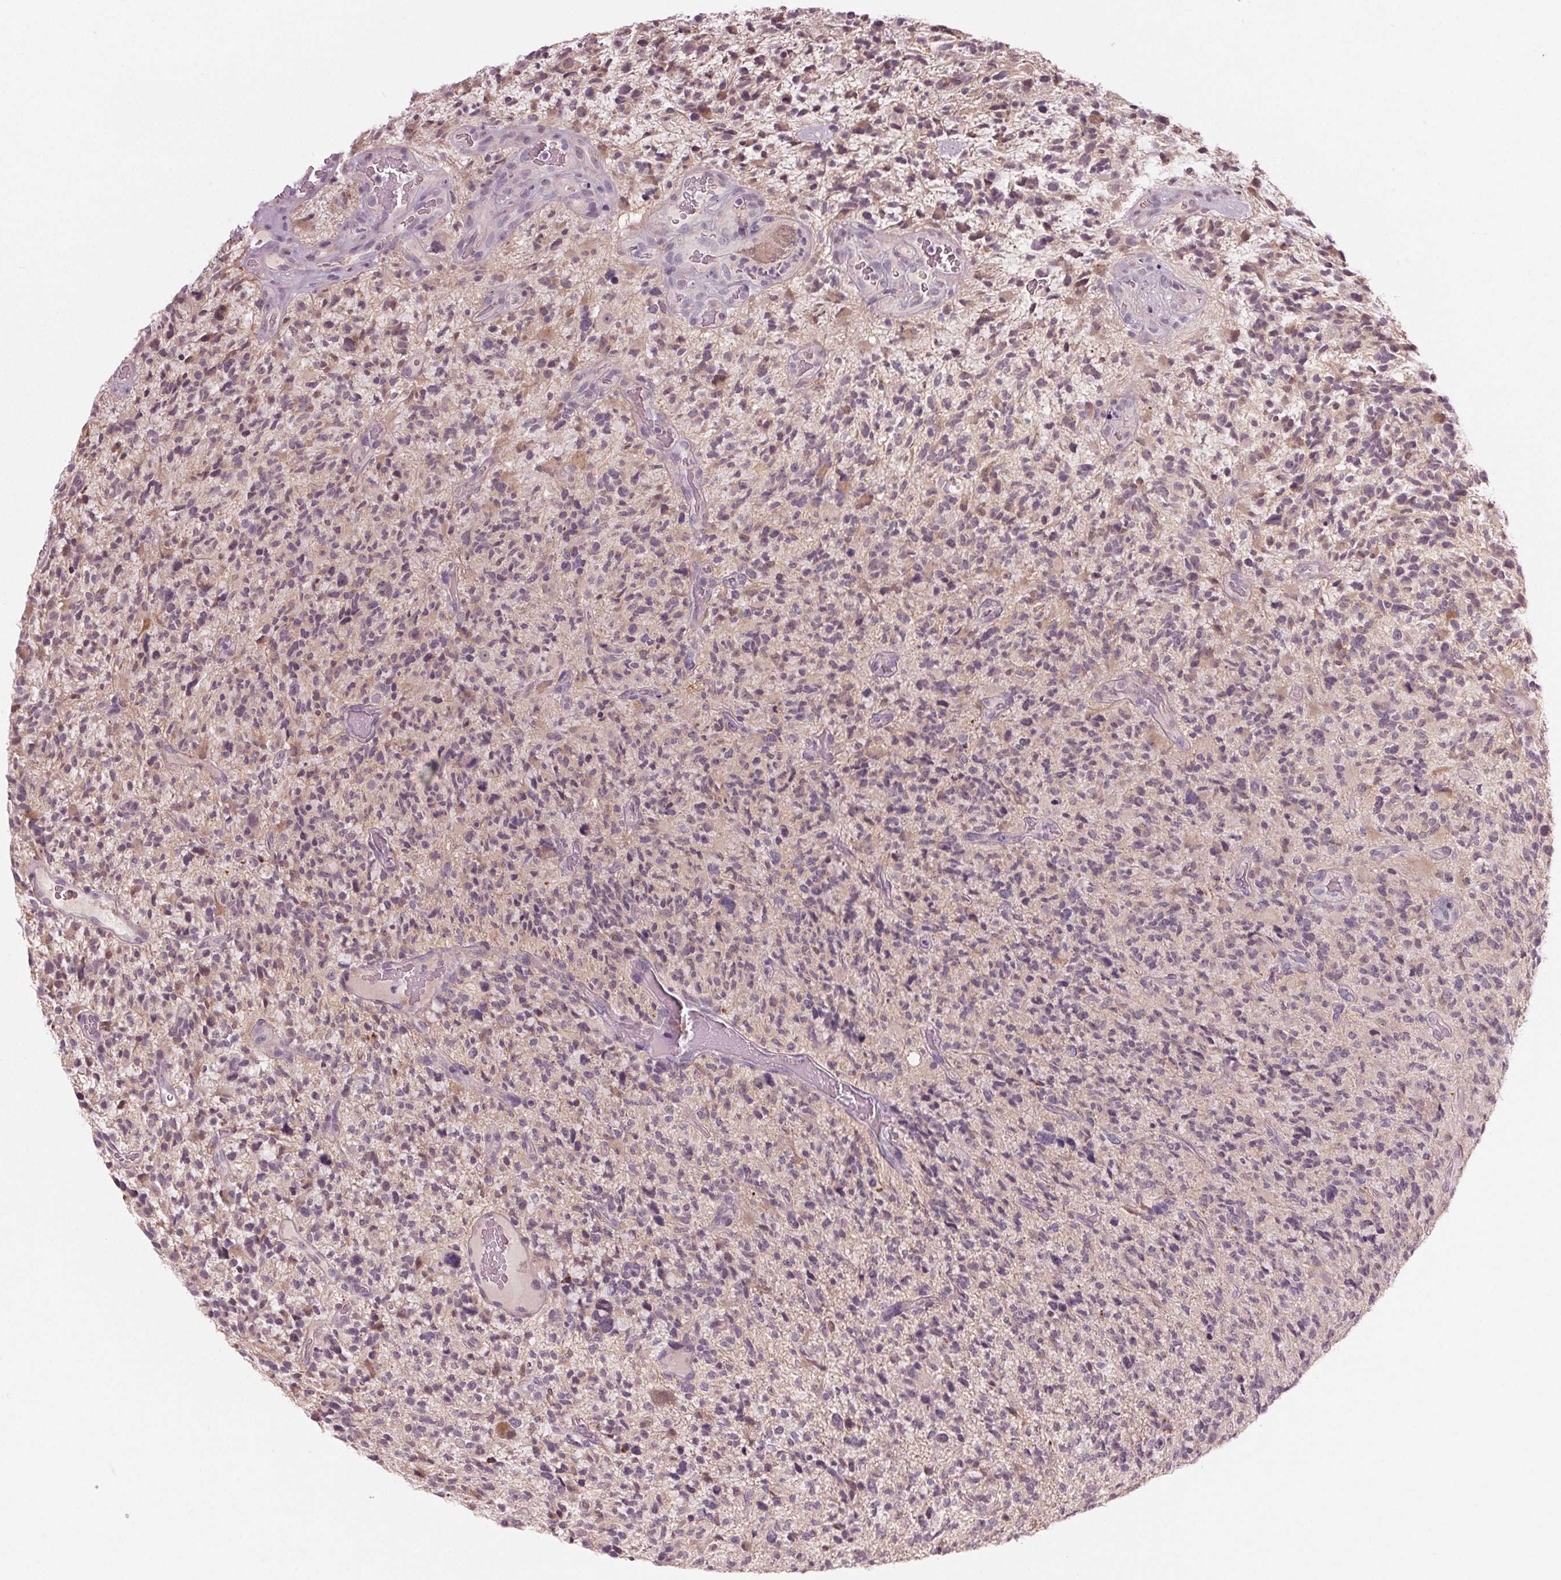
{"staining": {"intensity": "moderate", "quantity": "<25%", "location": "cytoplasmic/membranous"}, "tissue": "glioma", "cell_type": "Tumor cells", "image_type": "cancer", "snomed": [{"axis": "morphology", "description": "Glioma, malignant, High grade"}, {"axis": "topography", "description": "Brain"}], "caption": "High-magnification brightfield microscopy of glioma stained with DAB (3,3'-diaminobenzidine) (brown) and counterstained with hematoxylin (blue). tumor cells exhibit moderate cytoplasmic/membranous positivity is appreciated in about<25% of cells. The staining was performed using DAB to visualize the protein expression in brown, while the nuclei were stained in blue with hematoxylin (Magnification: 20x).", "gene": "ZNF605", "patient": {"sex": "female", "age": 71}}